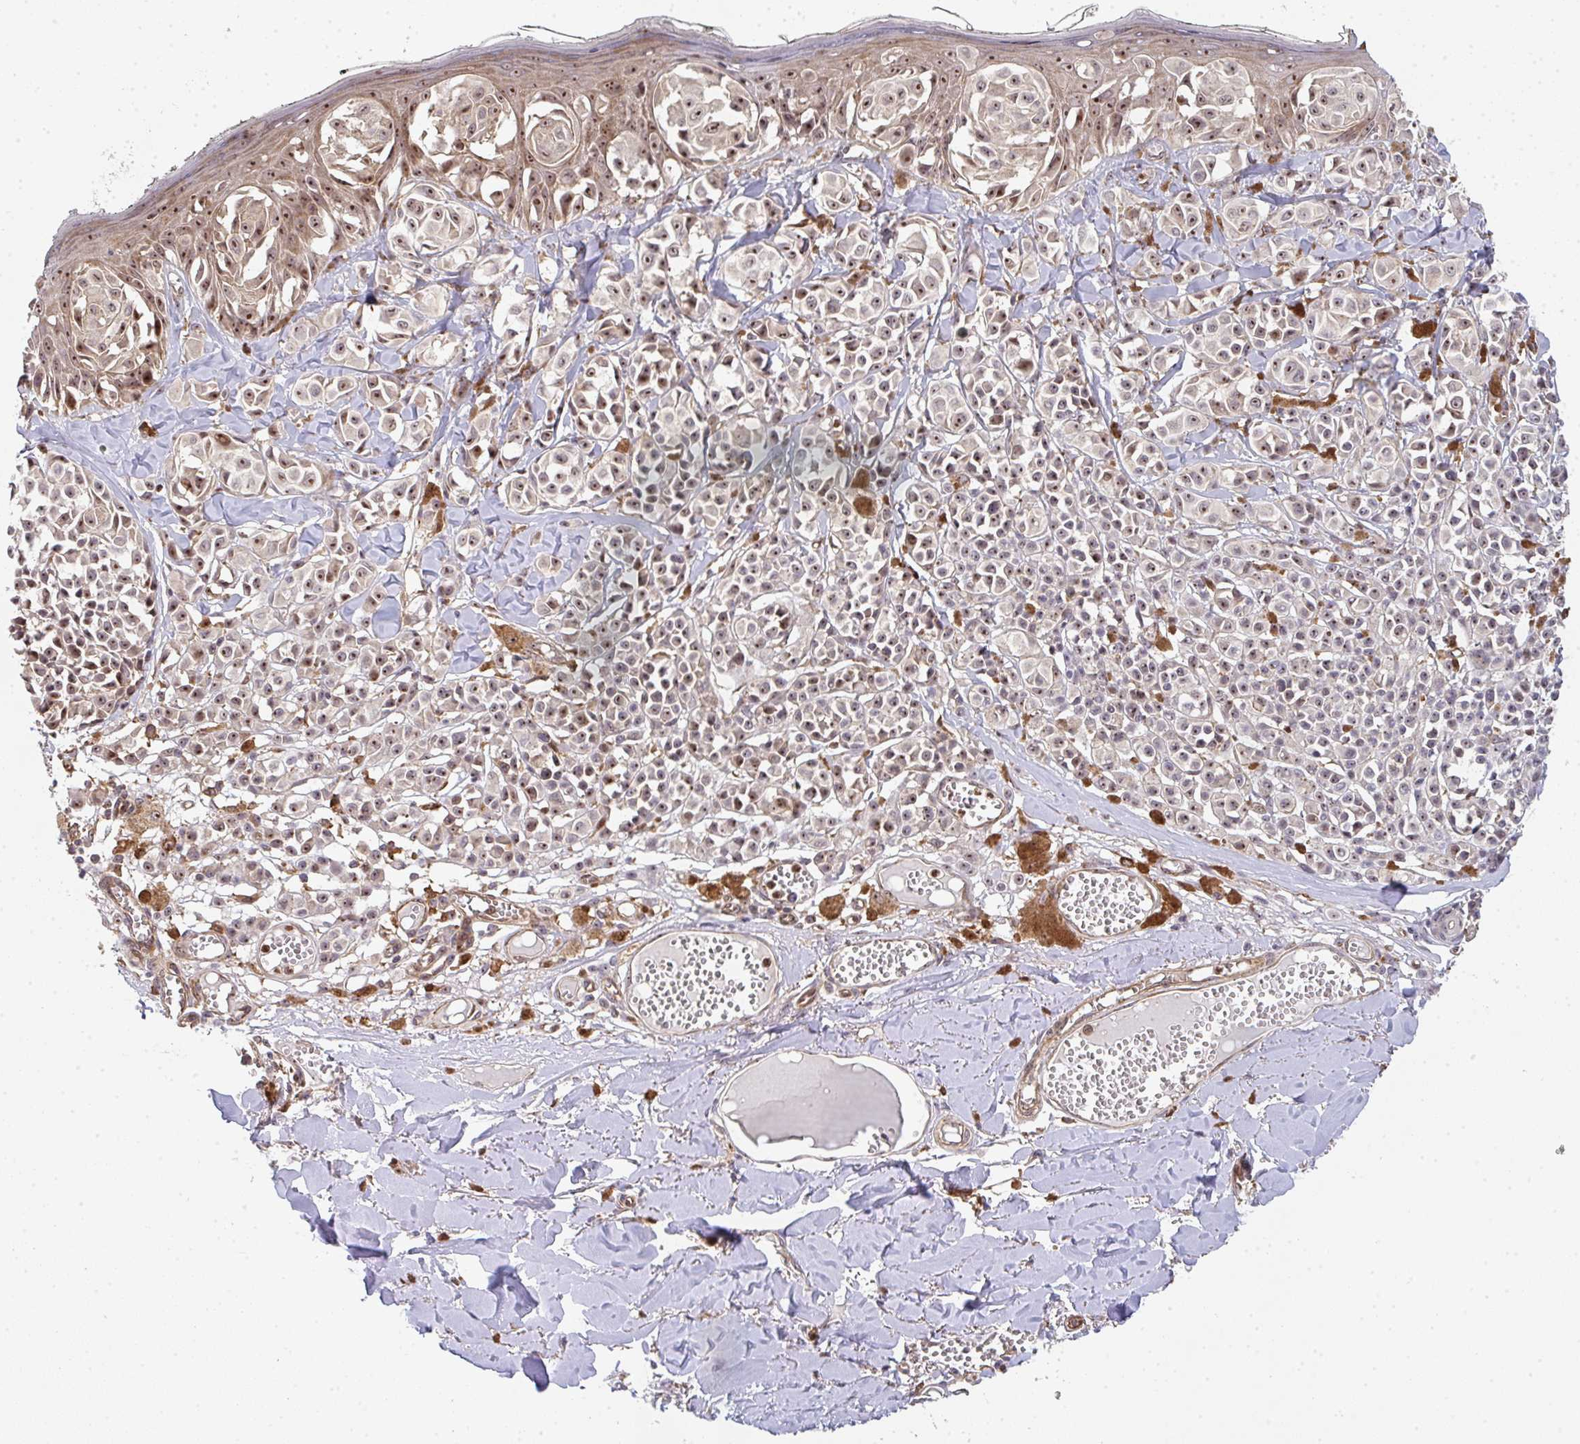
{"staining": {"intensity": "strong", "quantity": "25%-75%", "location": "nuclear"}, "tissue": "melanoma", "cell_type": "Tumor cells", "image_type": "cancer", "snomed": [{"axis": "morphology", "description": "Malignant melanoma, NOS"}, {"axis": "topography", "description": "Skin"}], "caption": "Immunohistochemical staining of human melanoma demonstrates high levels of strong nuclear protein expression in about 25%-75% of tumor cells.", "gene": "SIMC1", "patient": {"sex": "female", "age": 43}}